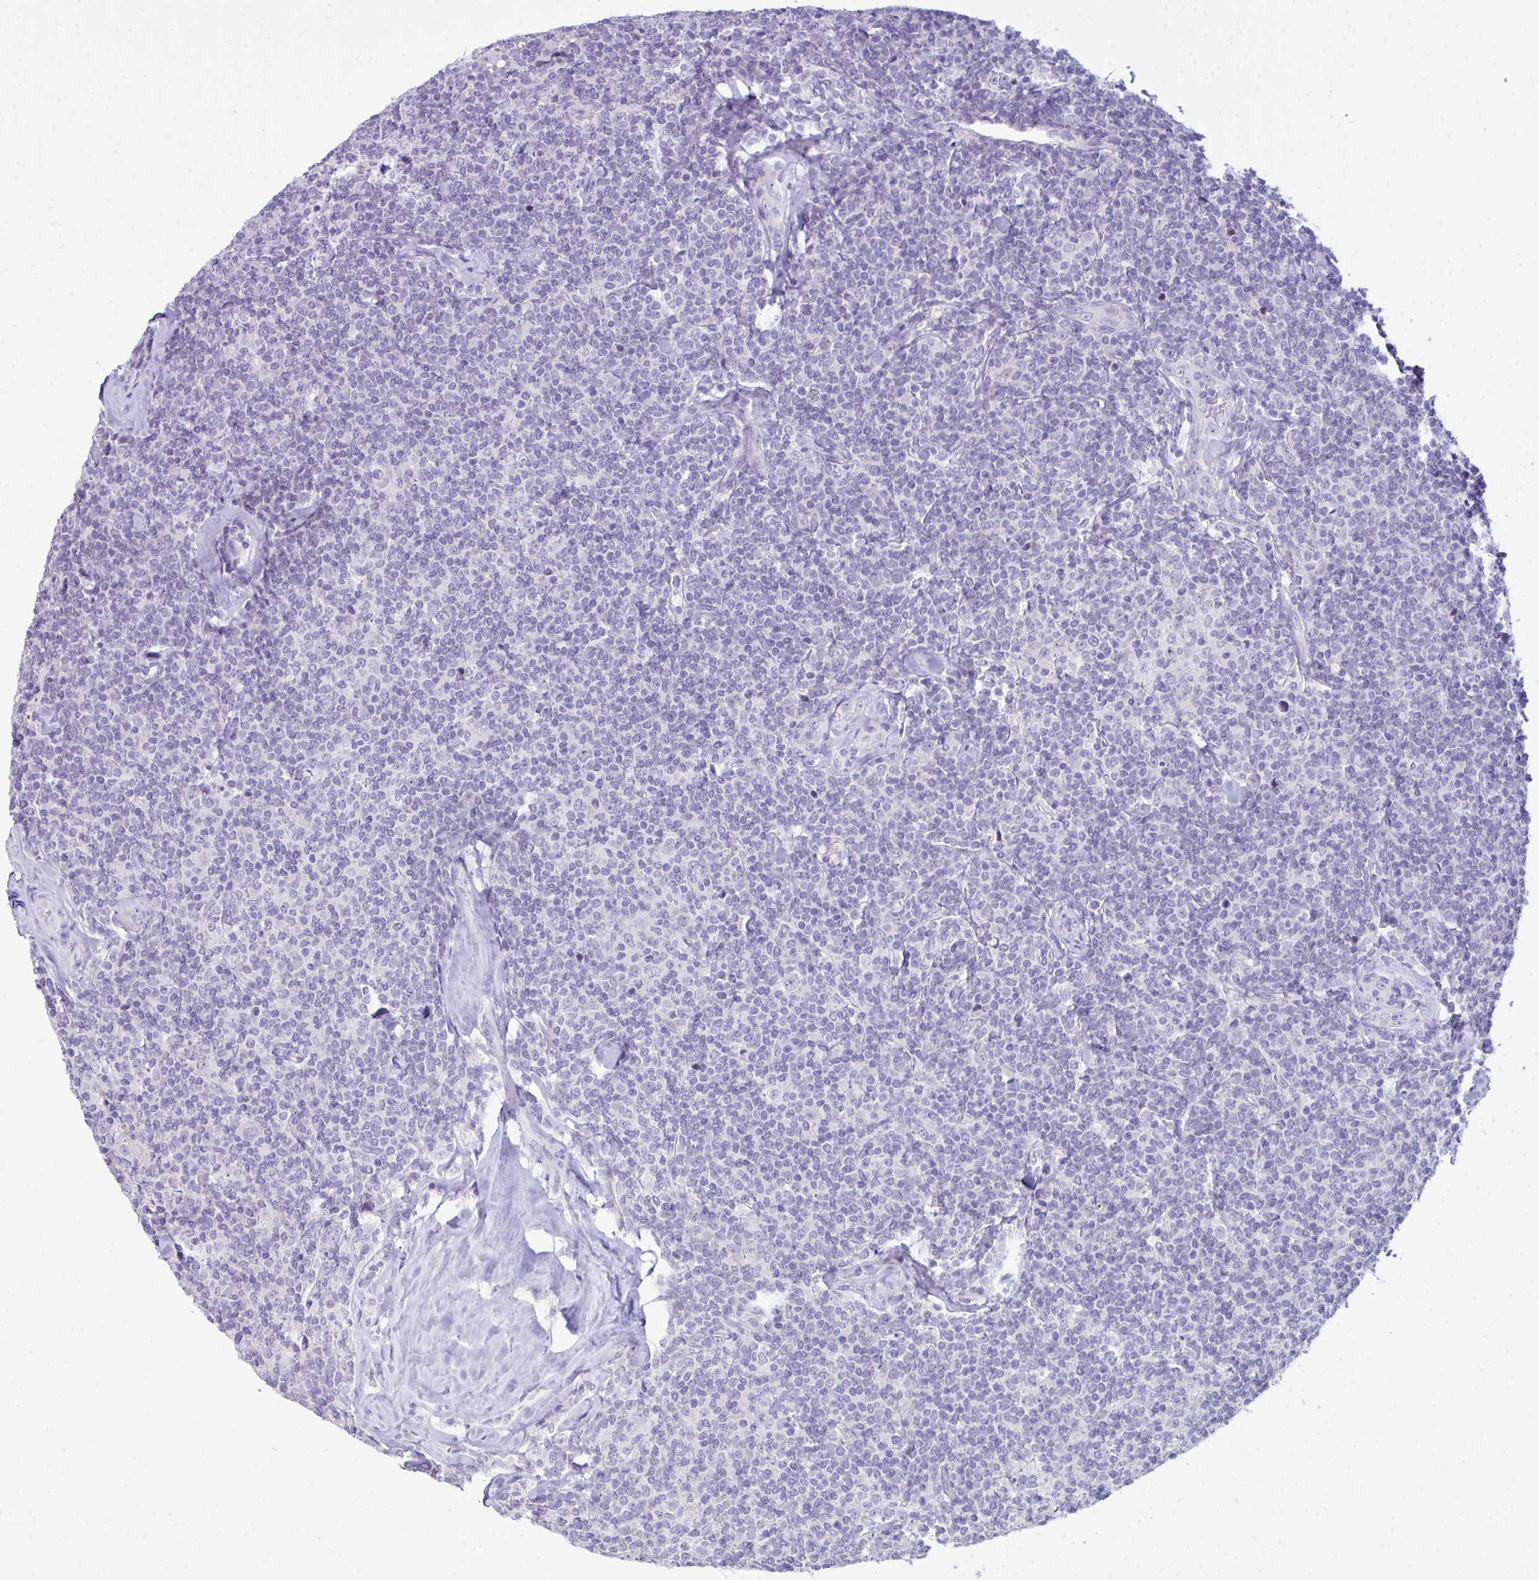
{"staining": {"intensity": "negative", "quantity": "none", "location": "none"}, "tissue": "lymphoma", "cell_type": "Tumor cells", "image_type": "cancer", "snomed": [{"axis": "morphology", "description": "Malignant lymphoma, non-Hodgkin's type, Low grade"}, {"axis": "topography", "description": "Lymph node"}], "caption": "This is an immunohistochemistry photomicrograph of human lymphoma. There is no staining in tumor cells.", "gene": "EID3", "patient": {"sex": "female", "age": 56}}